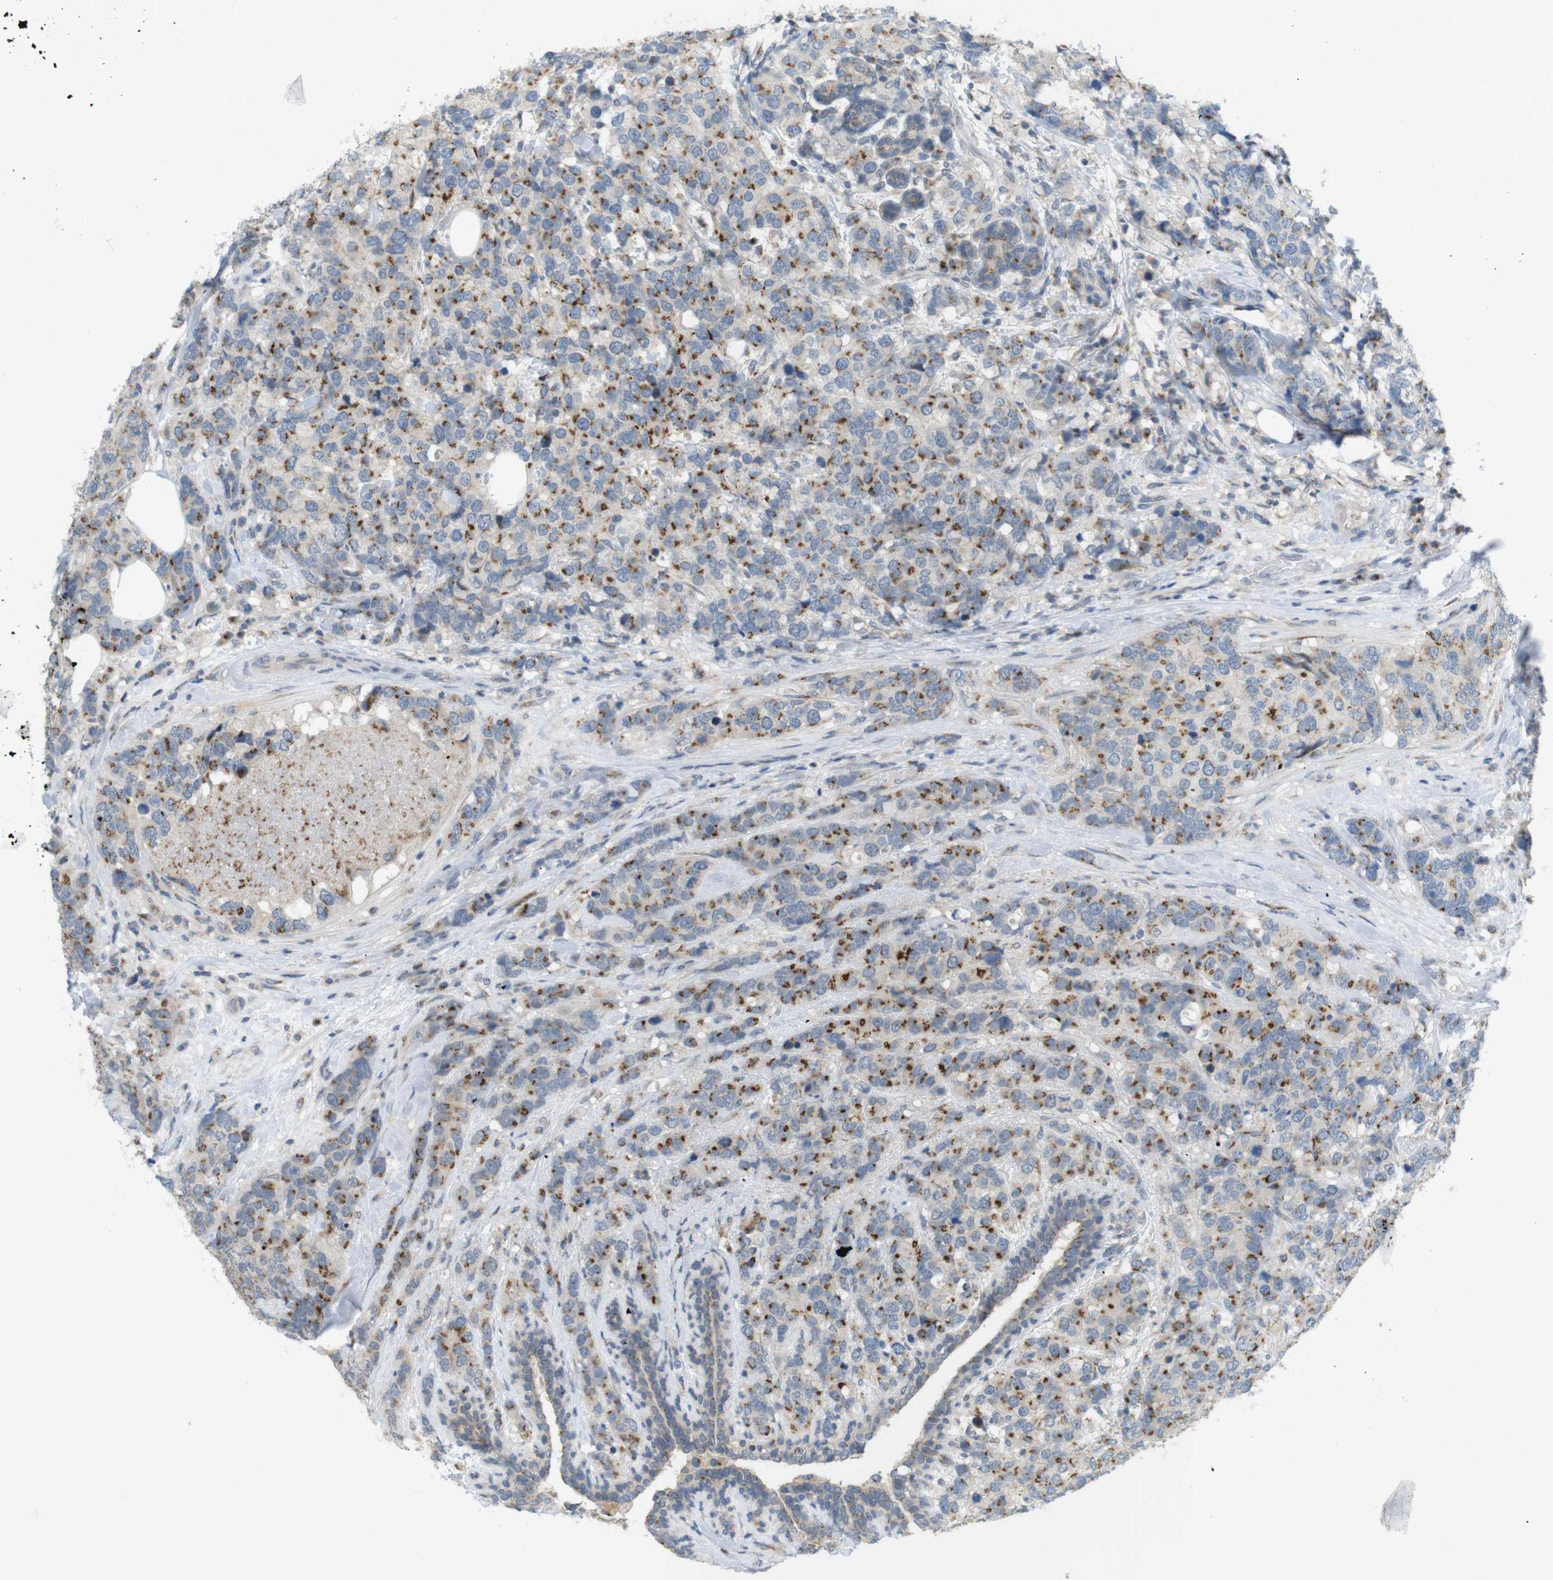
{"staining": {"intensity": "moderate", "quantity": ">75%", "location": "cytoplasmic/membranous"}, "tissue": "breast cancer", "cell_type": "Tumor cells", "image_type": "cancer", "snomed": [{"axis": "morphology", "description": "Lobular carcinoma"}, {"axis": "topography", "description": "Breast"}], "caption": "This histopathology image displays immunohistochemistry staining of breast cancer, with medium moderate cytoplasmic/membranous staining in approximately >75% of tumor cells.", "gene": "YIPF3", "patient": {"sex": "female", "age": 59}}